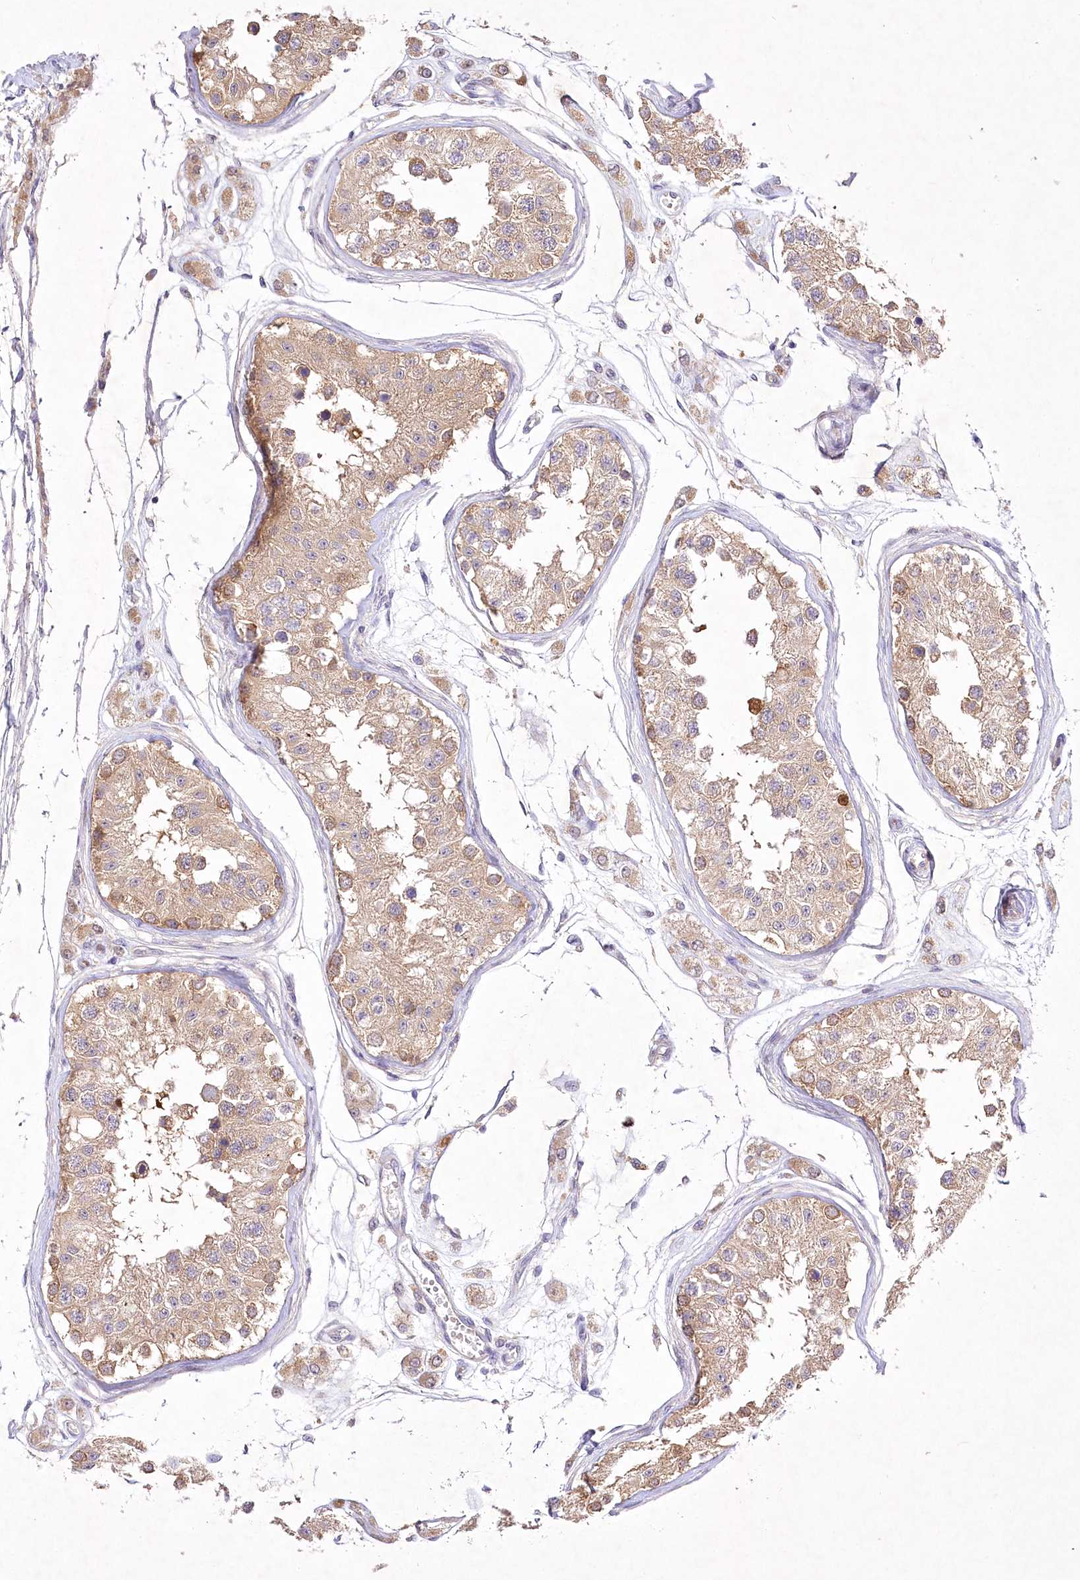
{"staining": {"intensity": "moderate", "quantity": ">75%", "location": "cytoplasmic/membranous"}, "tissue": "testis", "cell_type": "Cells in seminiferous ducts", "image_type": "normal", "snomed": [{"axis": "morphology", "description": "Normal tissue, NOS"}, {"axis": "morphology", "description": "Adenocarcinoma, metastatic, NOS"}, {"axis": "topography", "description": "Testis"}], "caption": "This photomicrograph shows immunohistochemistry (IHC) staining of unremarkable testis, with medium moderate cytoplasmic/membranous staining in about >75% of cells in seminiferous ducts.", "gene": "PYROXD1", "patient": {"sex": "male", "age": 26}}